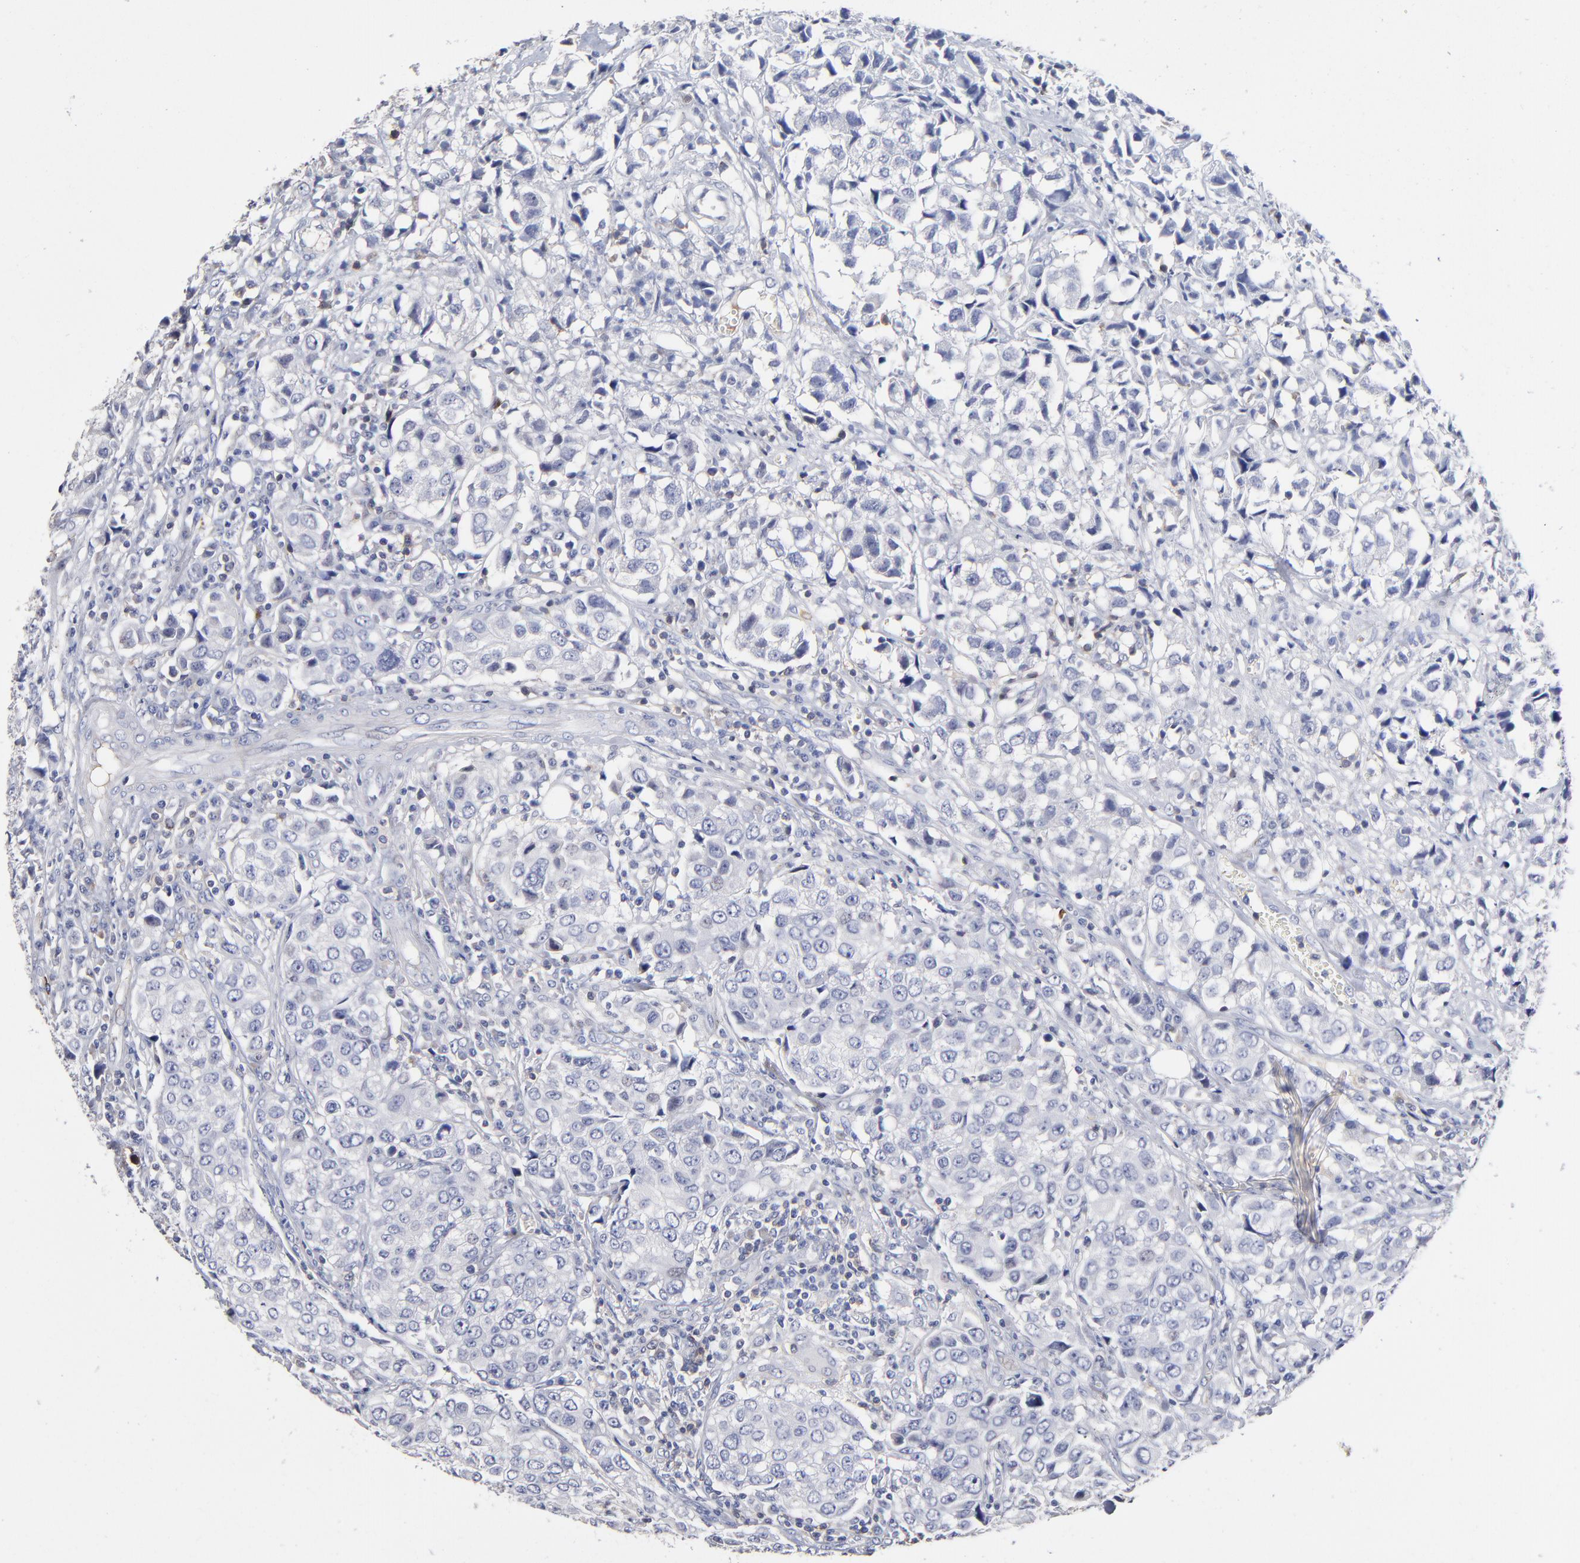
{"staining": {"intensity": "negative", "quantity": "none", "location": "none"}, "tissue": "urothelial cancer", "cell_type": "Tumor cells", "image_type": "cancer", "snomed": [{"axis": "morphology", "description": "Urothelial carcinoma, High grade"}, {"axis": "topography", "description": "Urinary bladder"}], "caption": "IHC histopathology image of human urothelial cancer stained for a protein (brown), which reveals no staining in tumor cells. (DAB immunohistochemistry (IHC) visualized using brightfield microscopy, high magnification).", "gene": "TRAT1", "patient": {"sex": "female", "age": 75}}